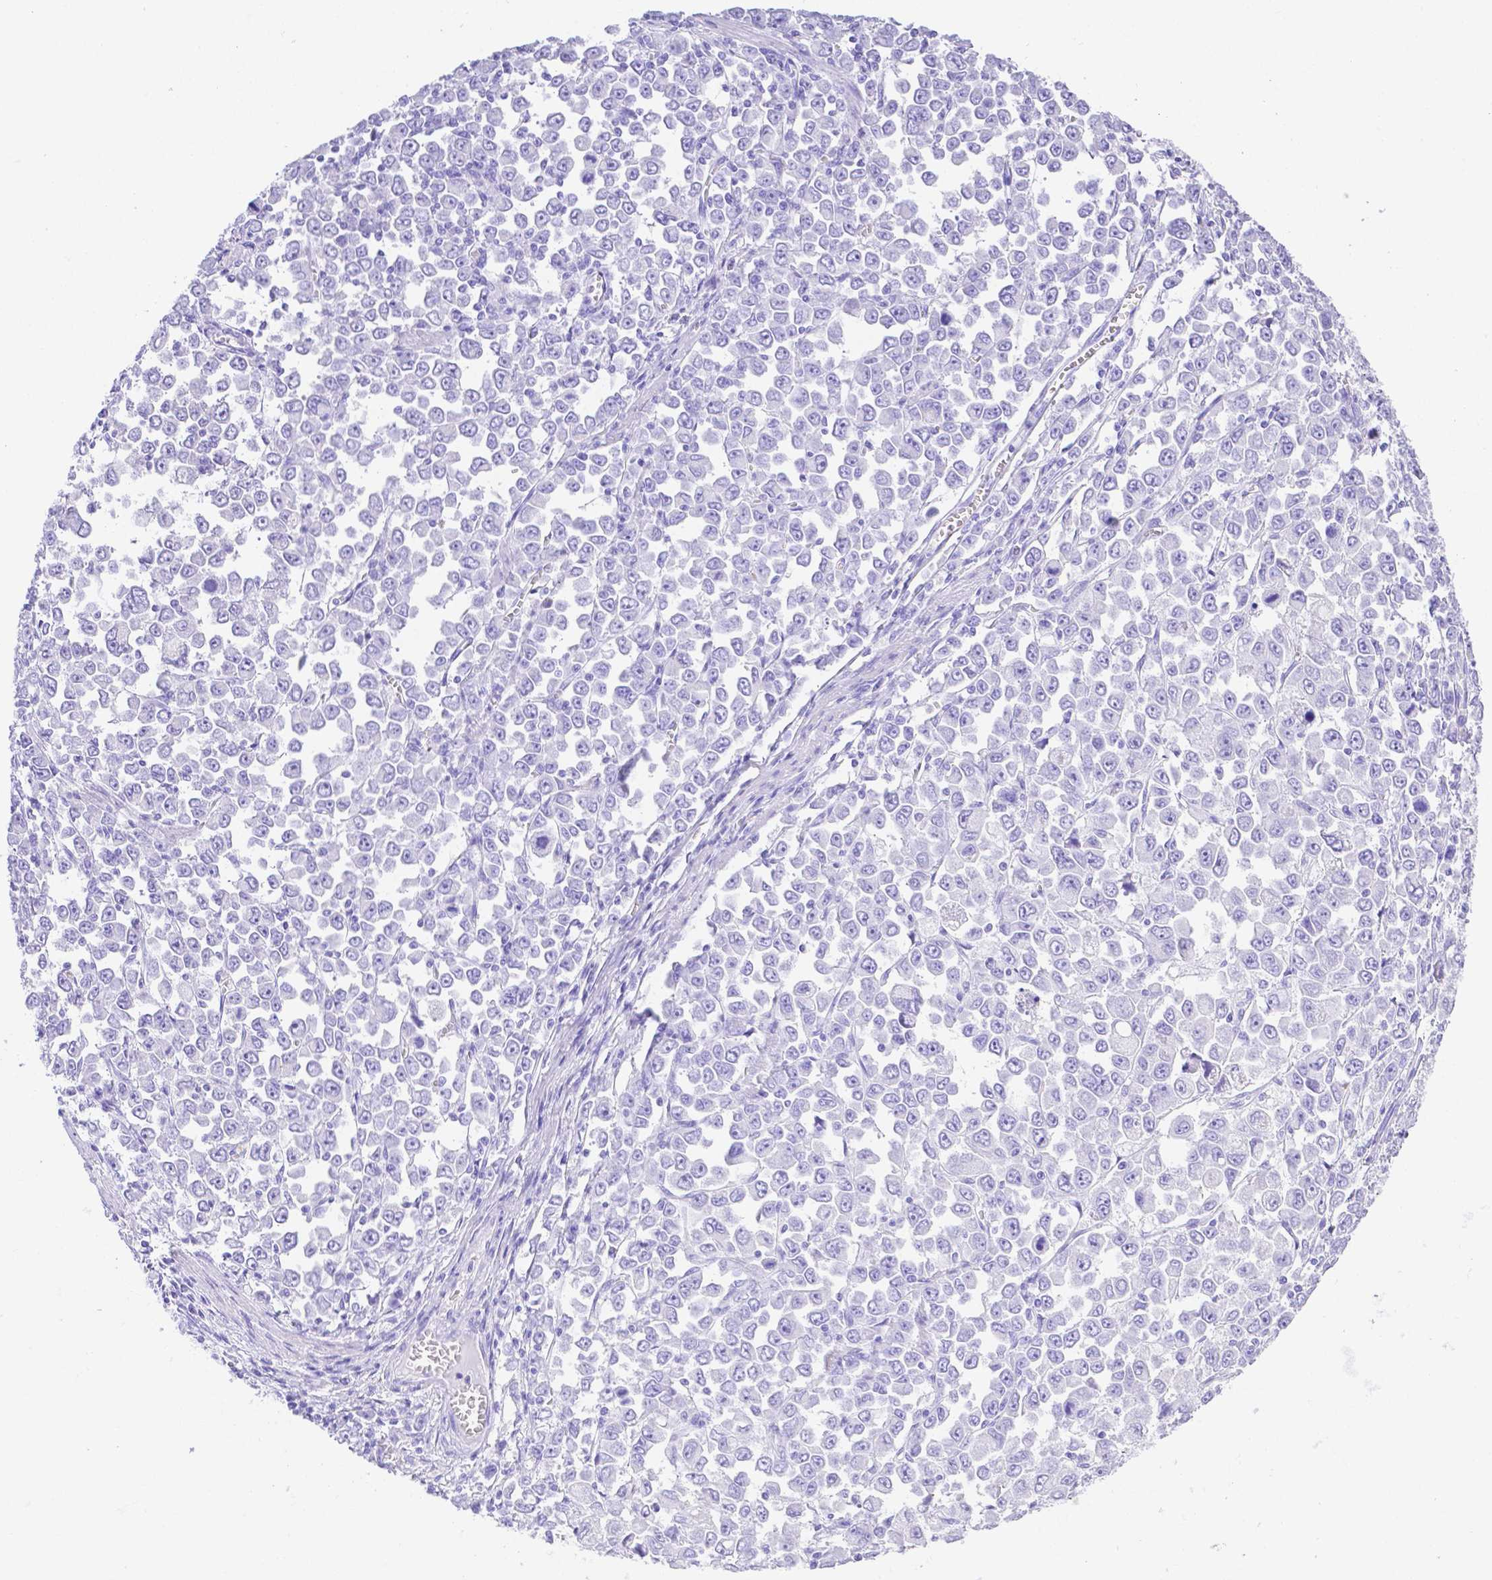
{"staining": {"intensity": "negative", "quantity": "none", "location": "none"}, "tissue": "stomach cancer", "cell_type": "Tumor cells", "image_type": "cancer", "snomed": [{"axis": "morphology", "description": "Adenocarcinoma, NOS"}, {"axis": "topography", "description": "Stomach, upper"}], "caption": "DAB immunohistochemical staining of human stomach cancer demonstrates no significant positivity in tumor cells.", "gene": "SMR3A", "patient": {"sex": "male", "age": 70}}